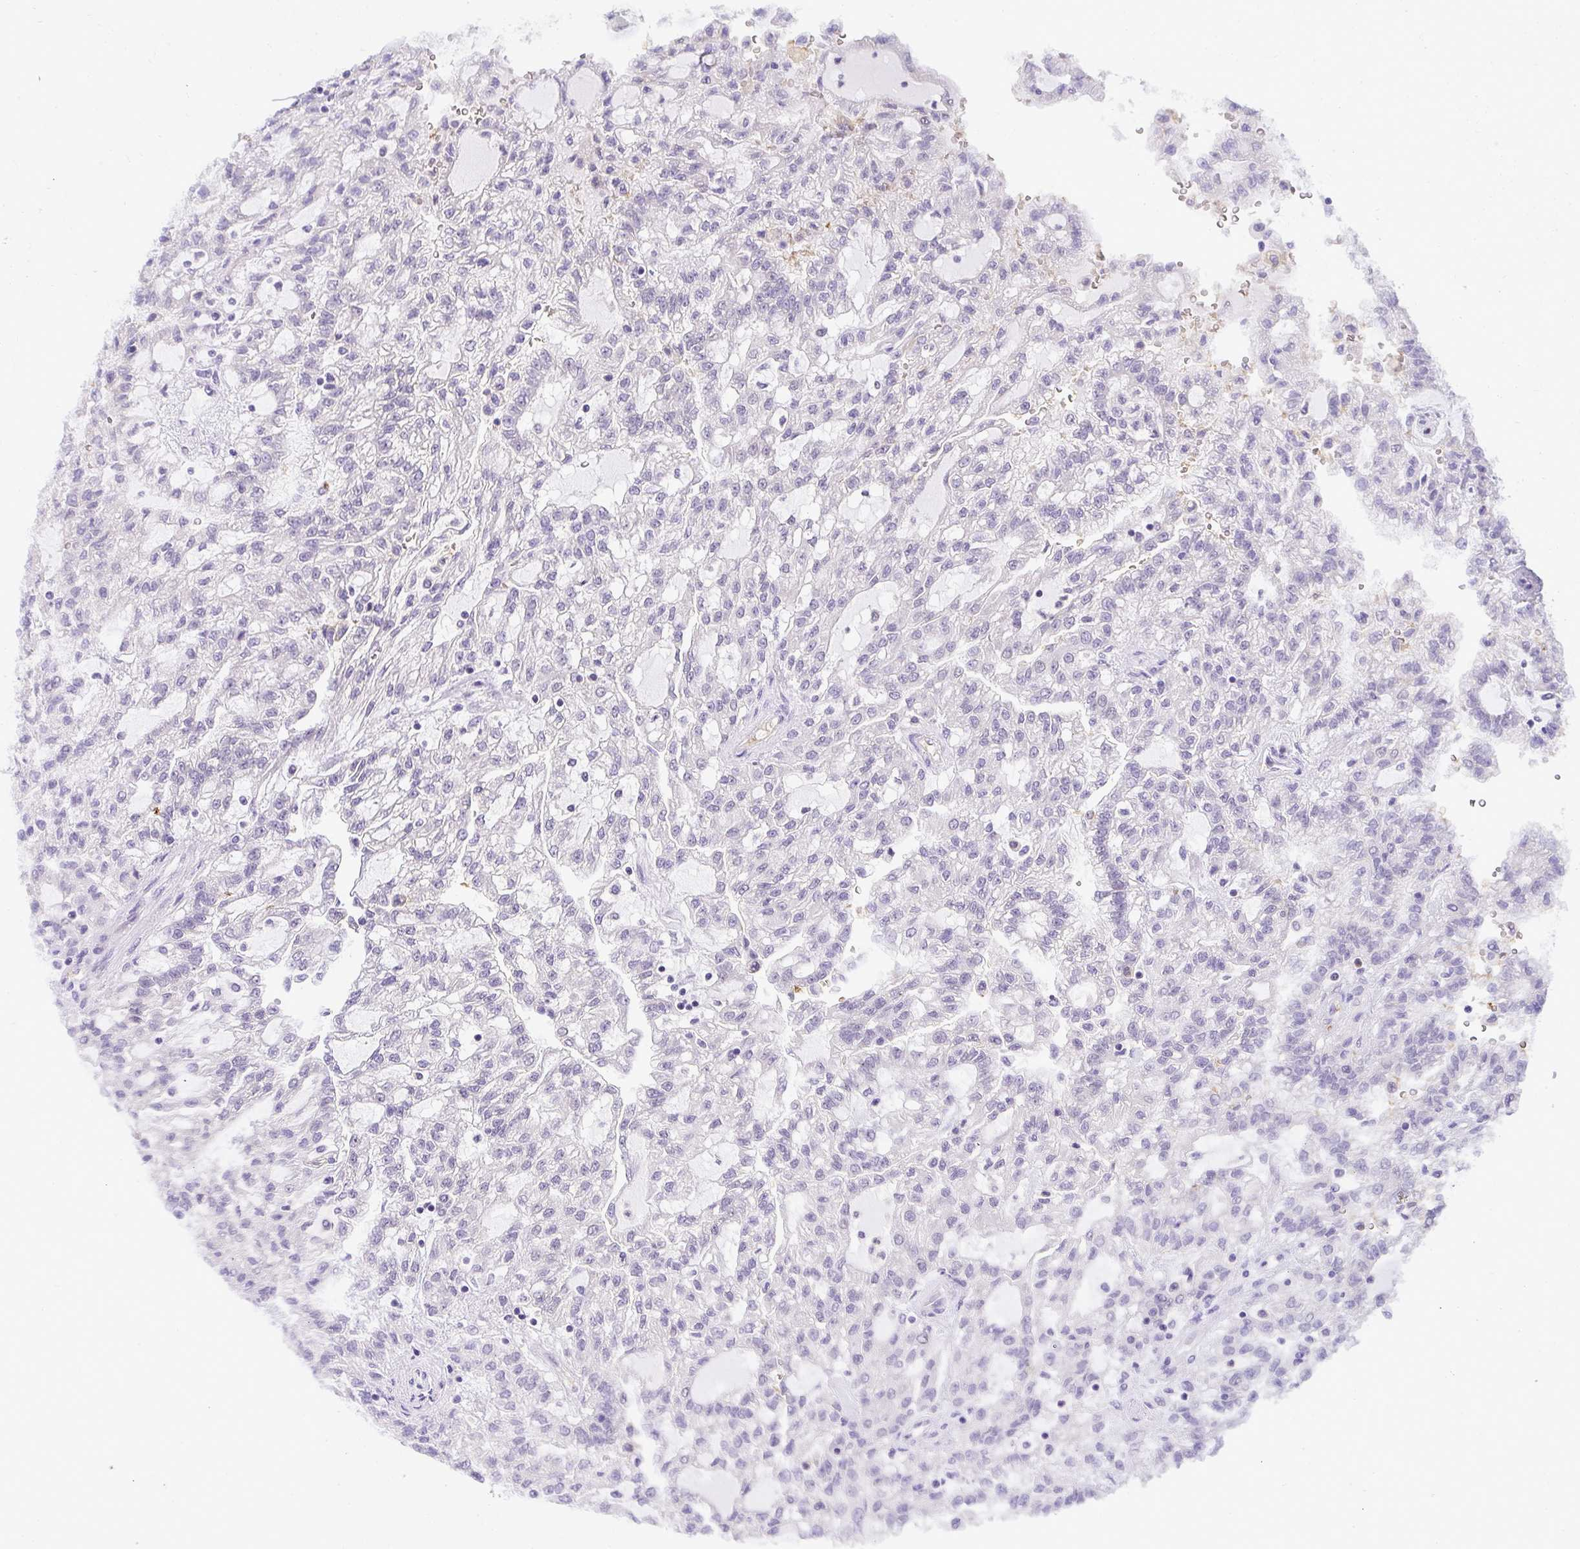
{"staining": {"intensity": "negative", "quantity": "none", "location": "none"}, "tissue": "renal cancer", "cell_type": "Tumor cells", "image_type": "cancer", "snomed": [{"axis": "morphology", "description": "Adenocarcinoma, NOS"}, {"axis": "topography", "description": "Kidney"}], "caption": "Renal cancer (adenocarcinoma) was stained to show a protein in brown. There is no significant staining in tumor cells. (Stains: DAB IHC with hematoxylin counter stain, Microscopy: brightfield microscopy at high magnification).", "gene": "DEPDC5", "patient": {"sex": "male", "age": 63}}